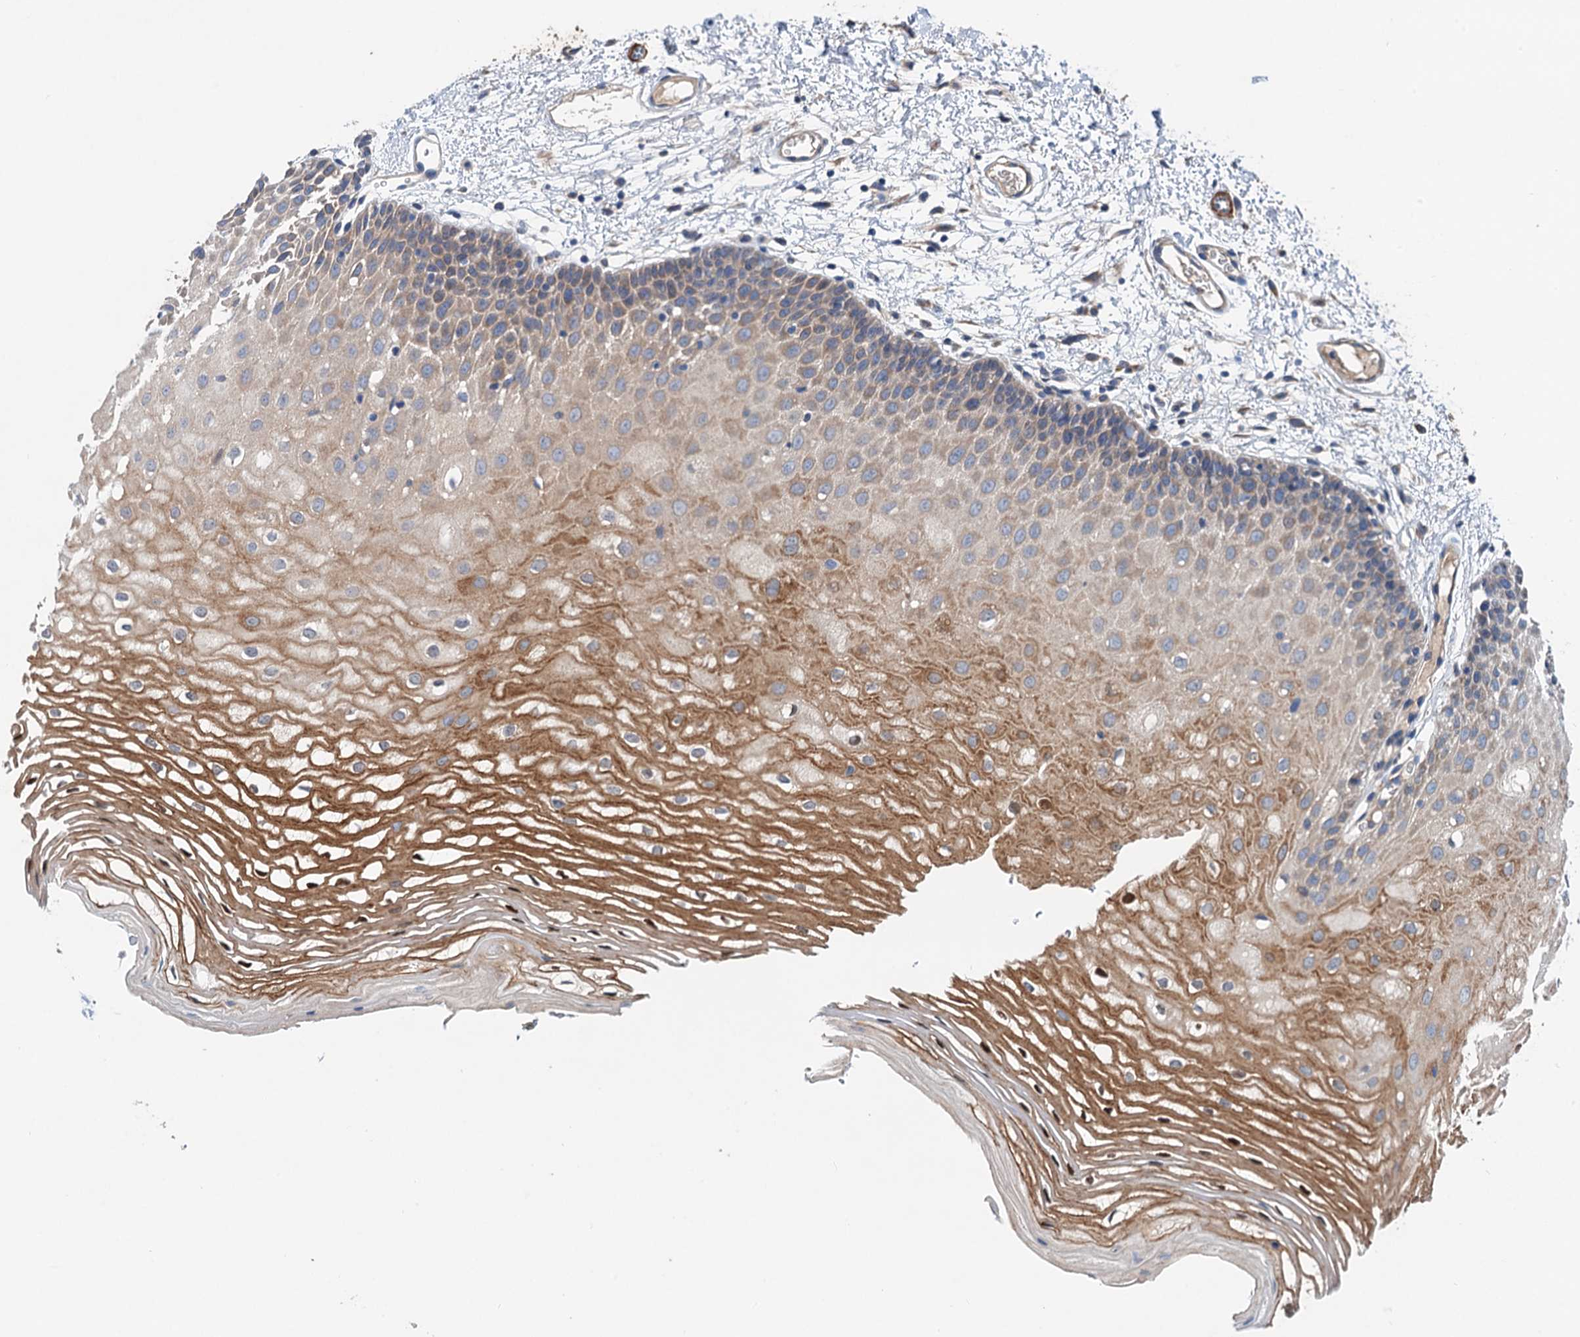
{"staining": {"intensity": "moderate", "quantity": ">75%", "location": "cytoplasmic/membranous"}, "tissue": "oral mucosa", "cell_type": "Squamous epithelial cells", "image_type": "normal", "snomed": [{"axis": "morphology", "description": "Normal tissue, NOS"}, {"axis": "topography", "description": "Oral tissue"}, {"axis": "topography", "description": "Tounge, NOS"}], "caption": "Immunohistochemical staining of normal oral mucosa demonstrates >75% levels of moderate cytoplasmic/membranous protein positivity in approximately >75% of squamous epithelial cells.", "gene": "CSTPP1", "patient": {"sex": "female", "age": 73}}